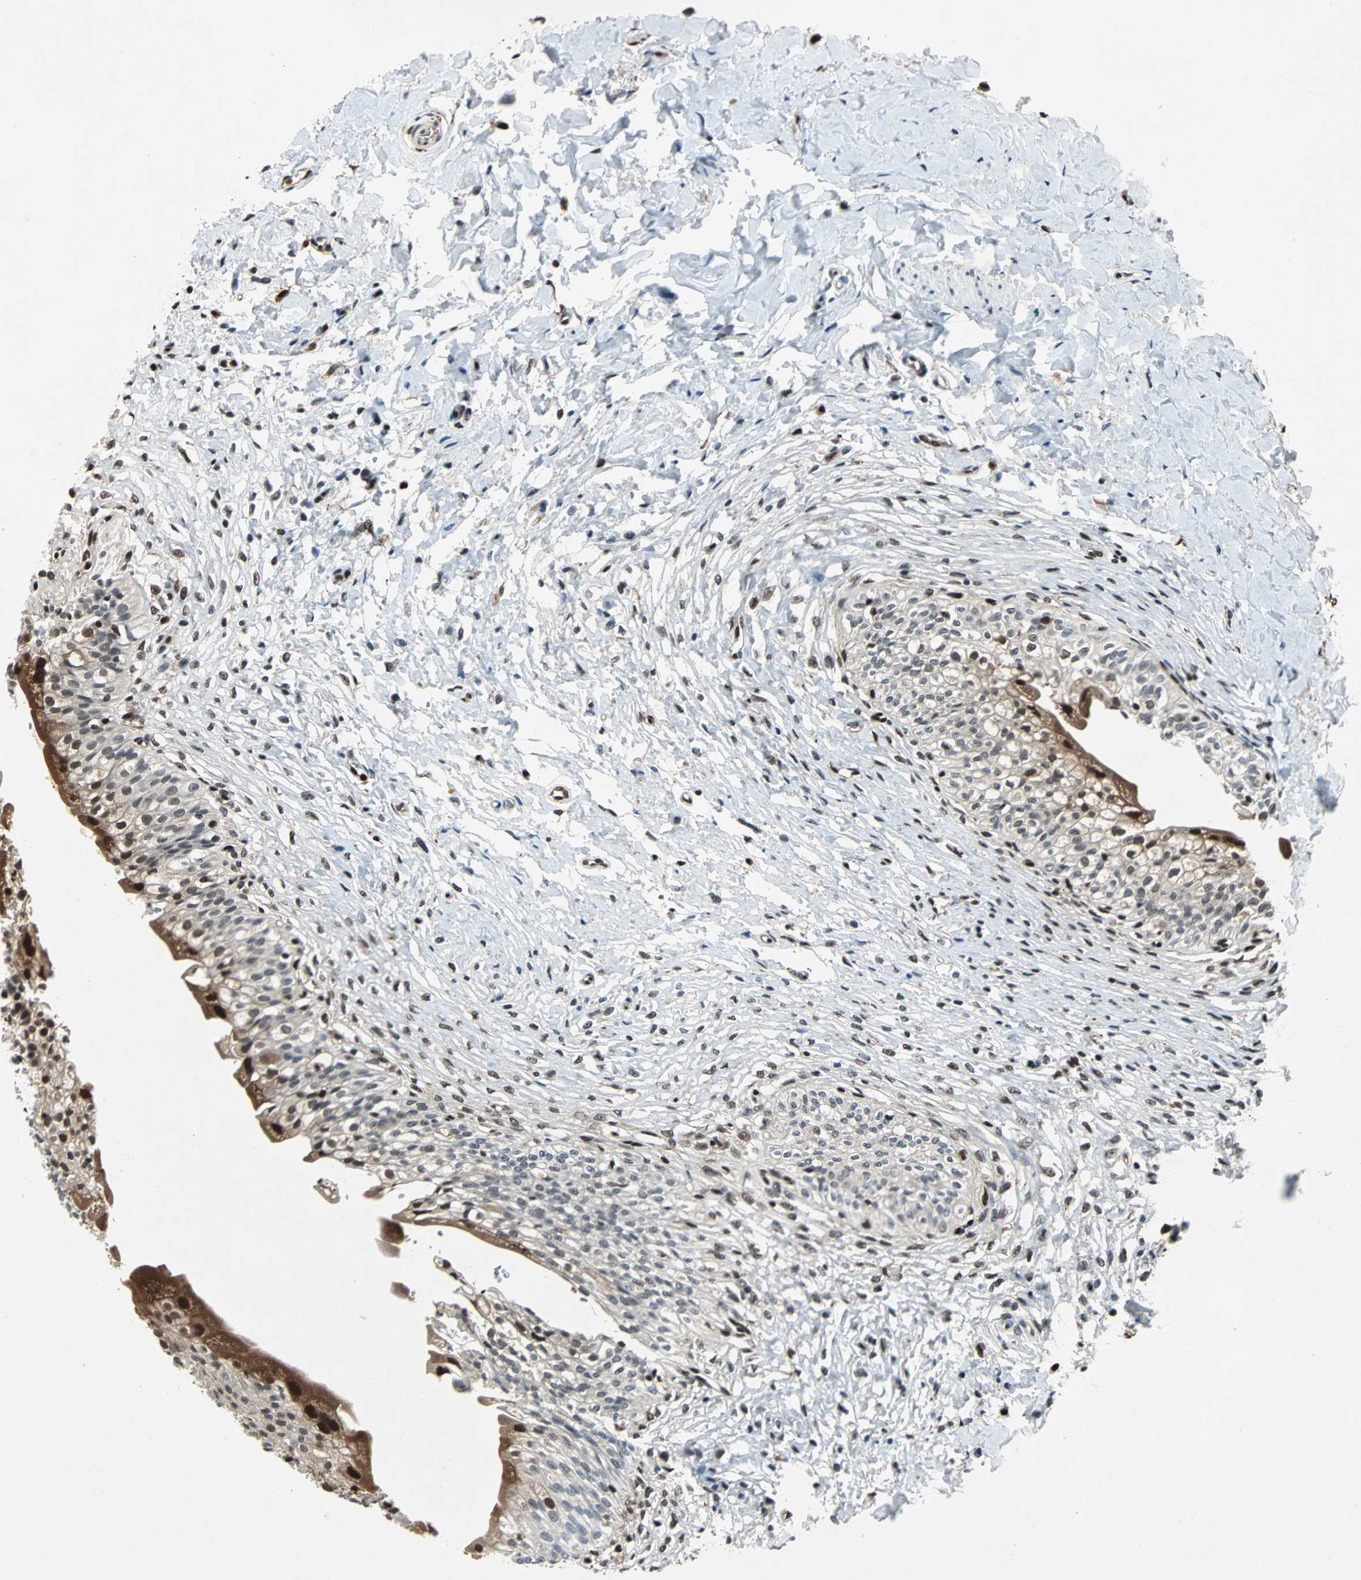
{"staining": {"intensity": "strong", "quantity": "25%-75%", "location": "cytoplasmic/membranous,nuclear"}, "tissue": "urinary bladder", "cell_type": "Urothelial cells", "image_type": "normal", "snomed": [{"axis": "morphology", "description": "Normal tissue, NOS"}, {"axis": "morphology", "description": "Inflammation, NOS"}, {"axis": "topography", "description": "Urinary bladder"}], "caption": "Immunohistochemical staining of normal urinary bladder exhibits strong cytoplasmic/membranous,nuclear protein positivity in about 25%-75% of urothelial cells.", "gene": "ACLY", "patient": {"sex": "female", "age": 80}}